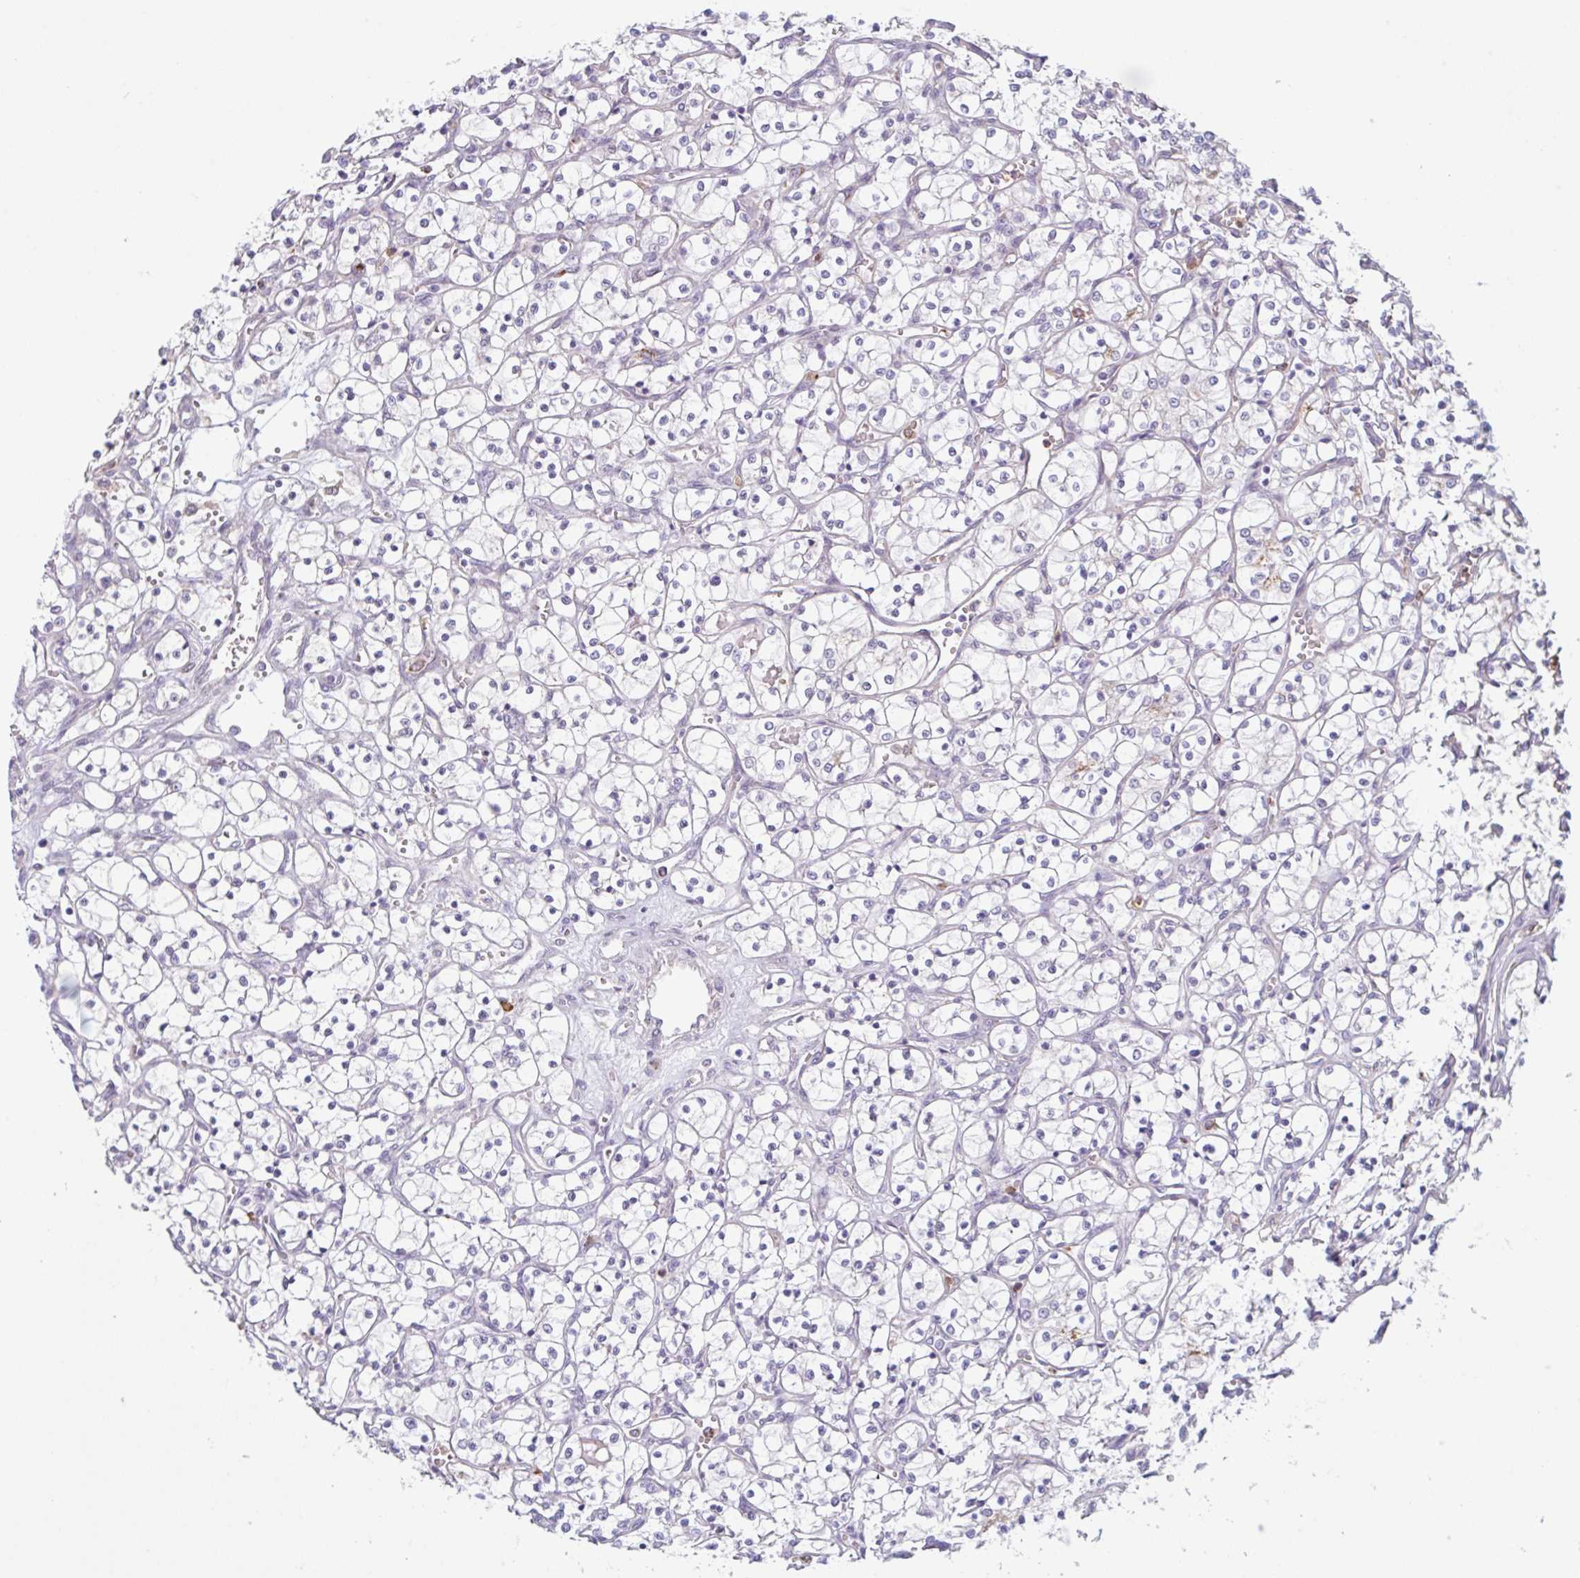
{"staining": {"intensity": "negative", "quantity": "none", "location": "none"}, "tissue": "renal cancer", "cell_type": "Tumor cells", "image_type": "cancer", "snomed": [{"axis": "morphology", "description": "Adenocarcinoma, NOS"}, {"axis": "topography", "description": "Kidney"}], "caption": "Histopathology image shows no protein staining in tumor cells of renal adenocarcinoma tissue.", "gene": "TAF1D", "patient": {"sex": "female", "age": 69}}